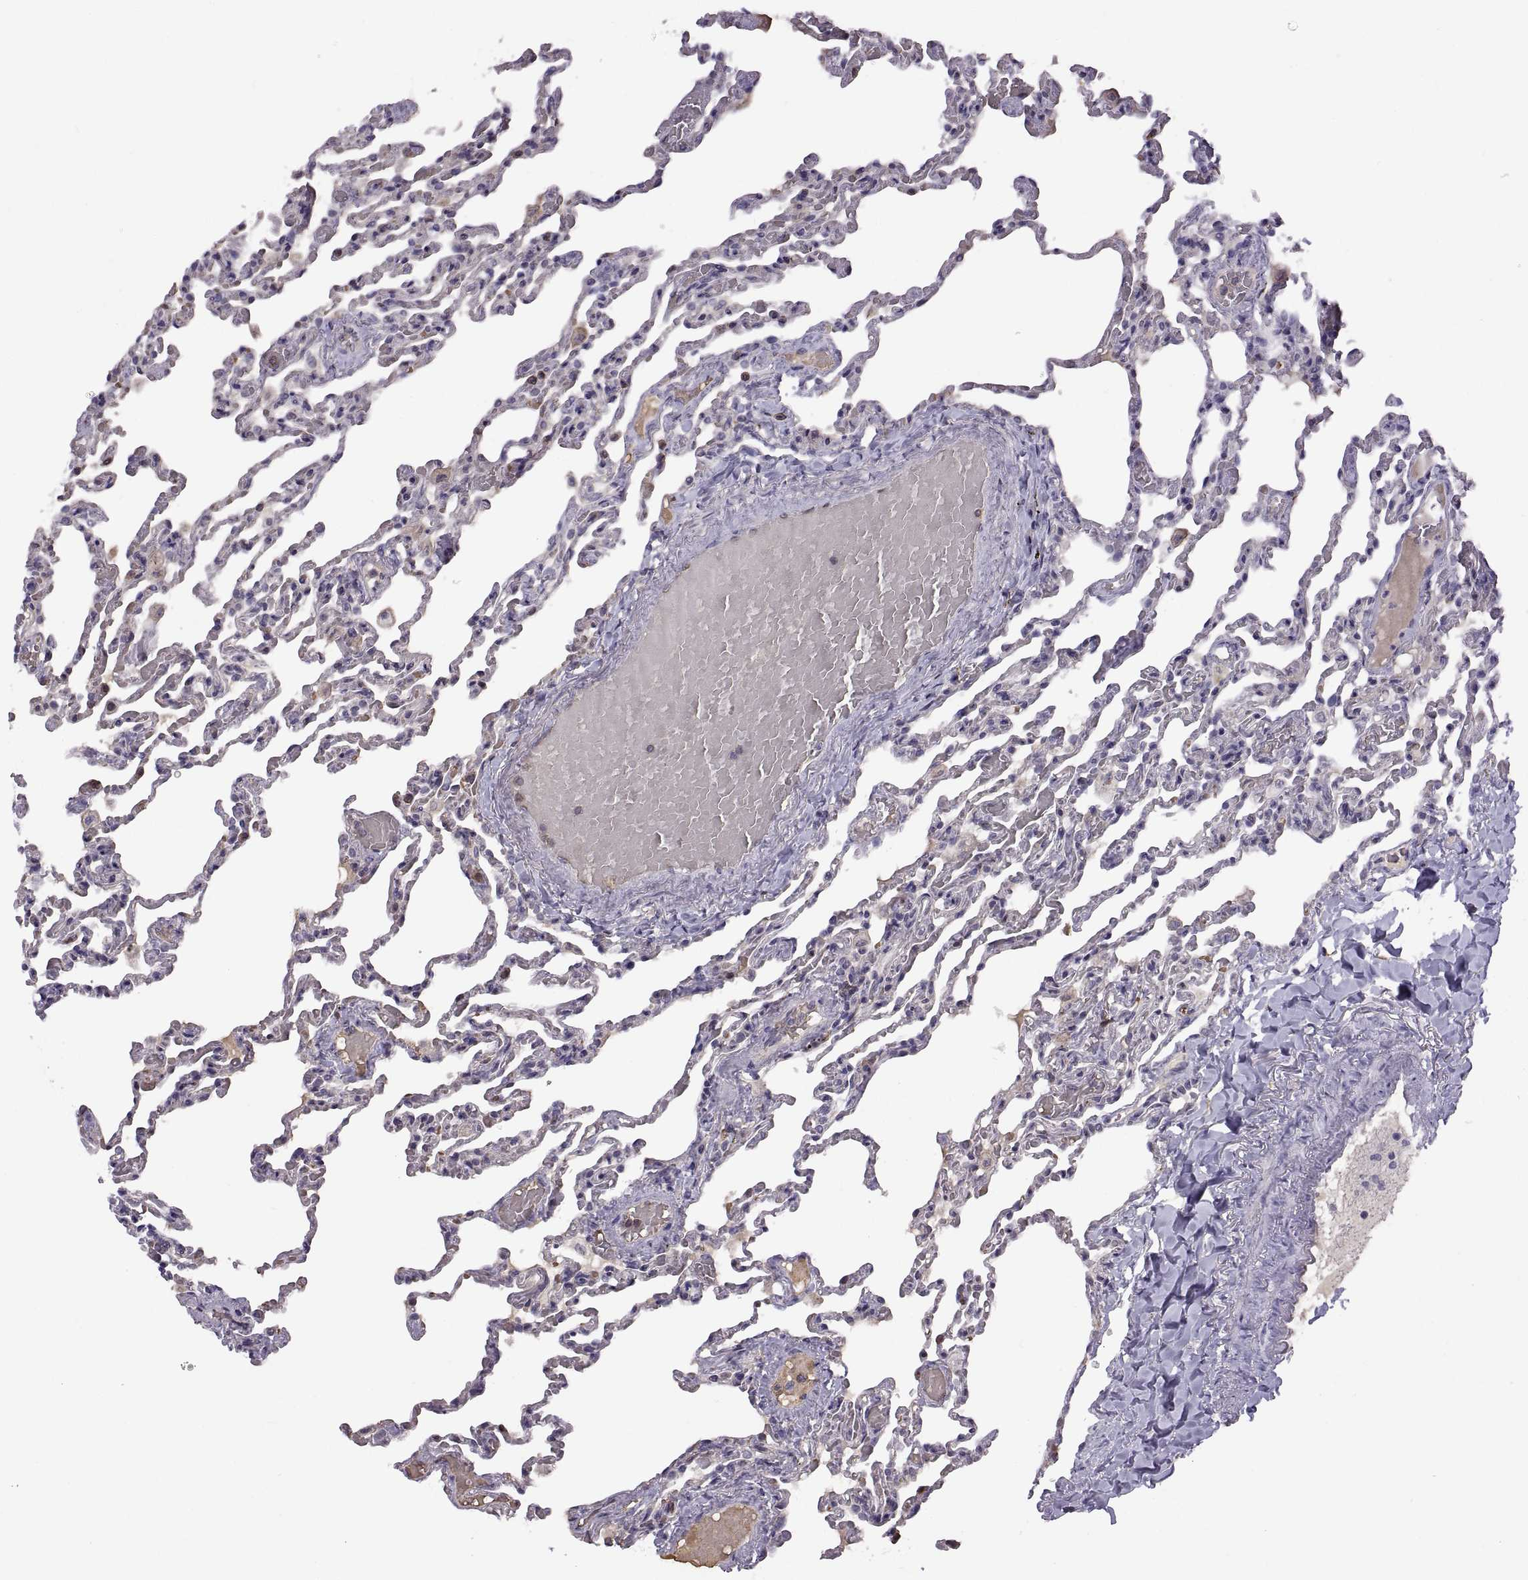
{"staining": {"intensity": "negative", "quantity": "none", "location": "none"}, "tissue": "lung", "cell_type": "Alveolar cells", "image_type": "normal", "snomed": [{"axis": "morphology", "description": "Normal tissue, NOS"}, {"axis": "topography", "description": "Lung"}], "caption": "The histopathology image shows no significant staining in alveolar cells of lung. The staining is performed using DAB brown chromogen with nuclei counter-stained in using hematoxylin.", "gene": "MEIOC", "patient": {"sex": "female", "age": 43}}